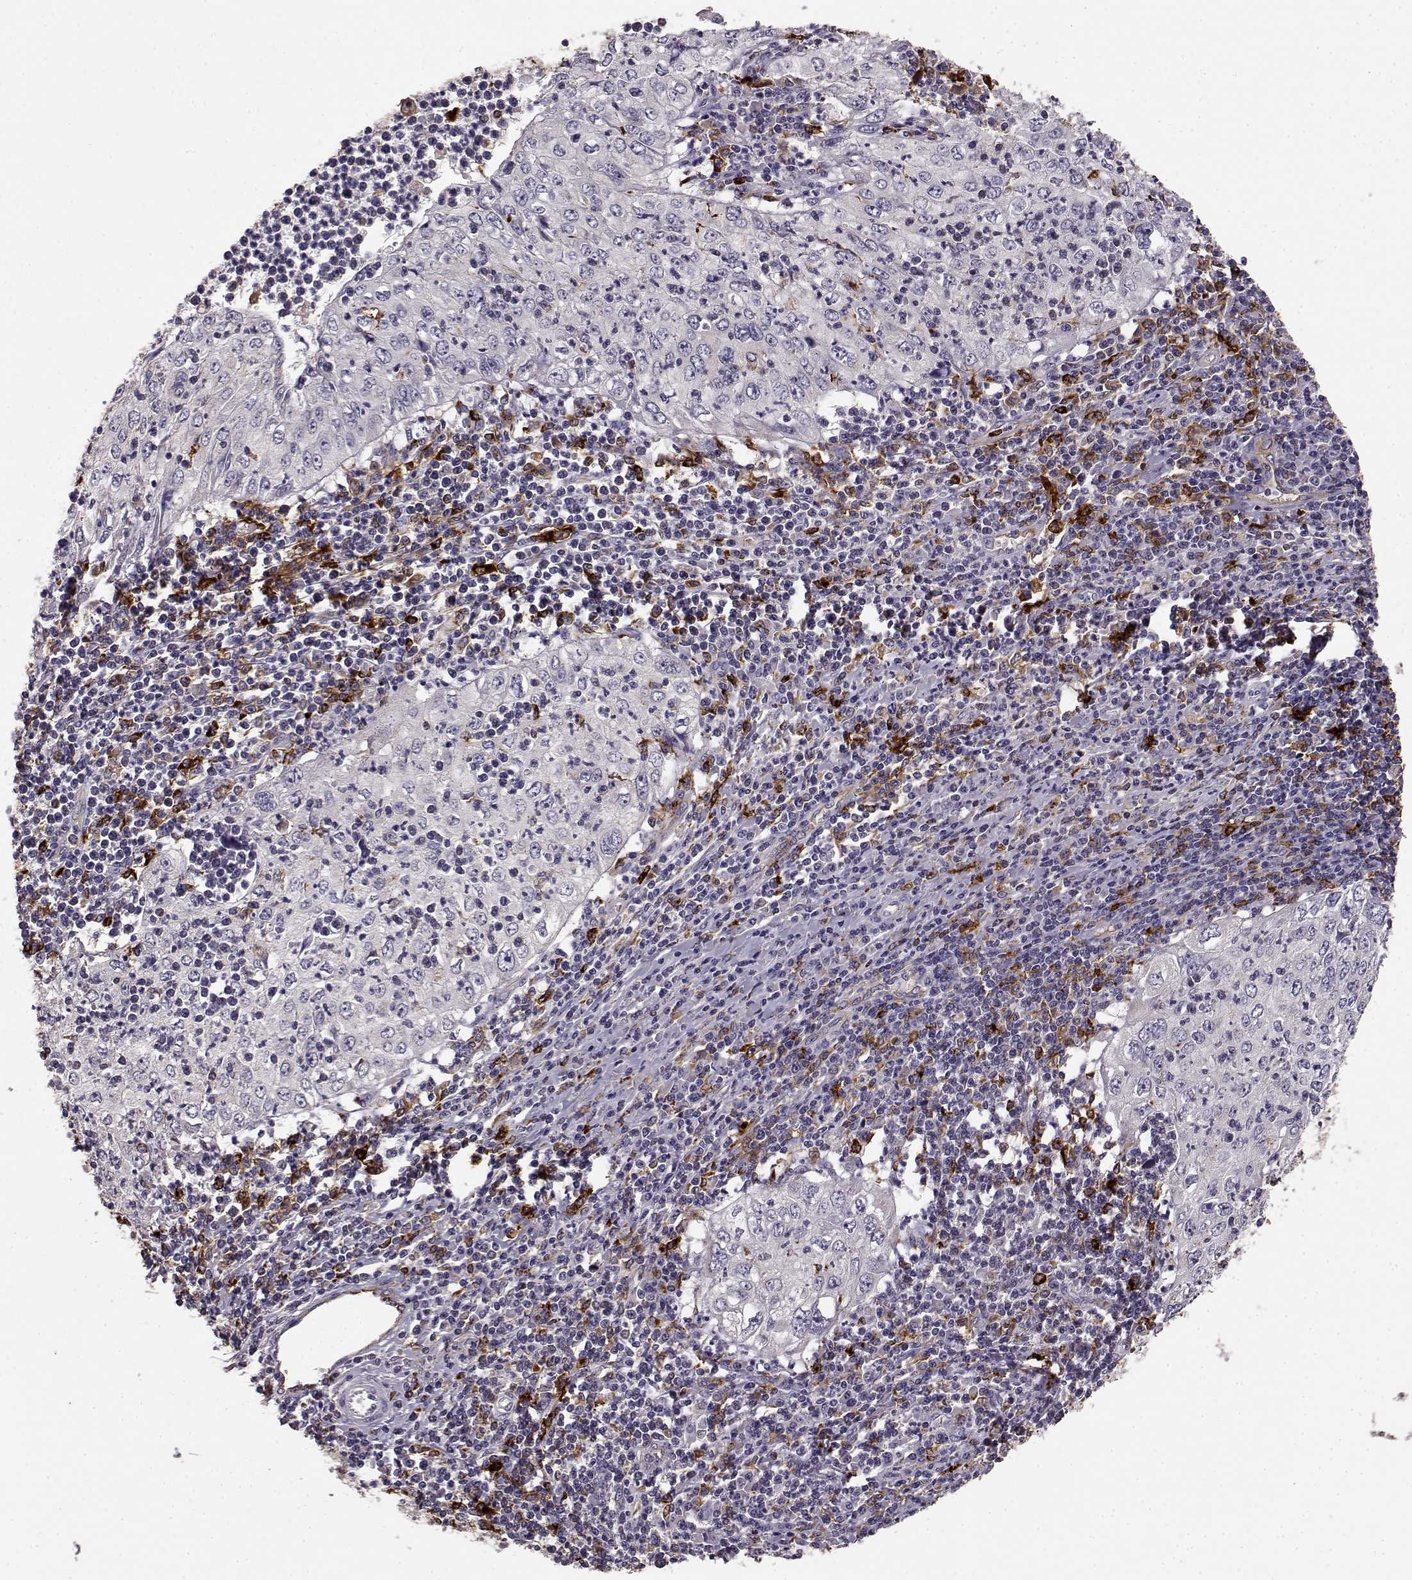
{"staining": {"intensity": "negative", "quantity": "none", "location": "none"}, "tissue": "cervical cancer", "cell_type": "Tumor cells", "image_type": "cancer", "snomed": [{"axis": "morphology", "description": "Squamous cell carcinoma, NOS"}, {"axis": "topography", "description": "Cervix"}], "caption": "Cervical squamous cell carcinoma was stained to show a protein in brown. There is no significant positivity in tumor cells.", "gene": "CCNF", "patient": {"sex": "female", "age": 24}}